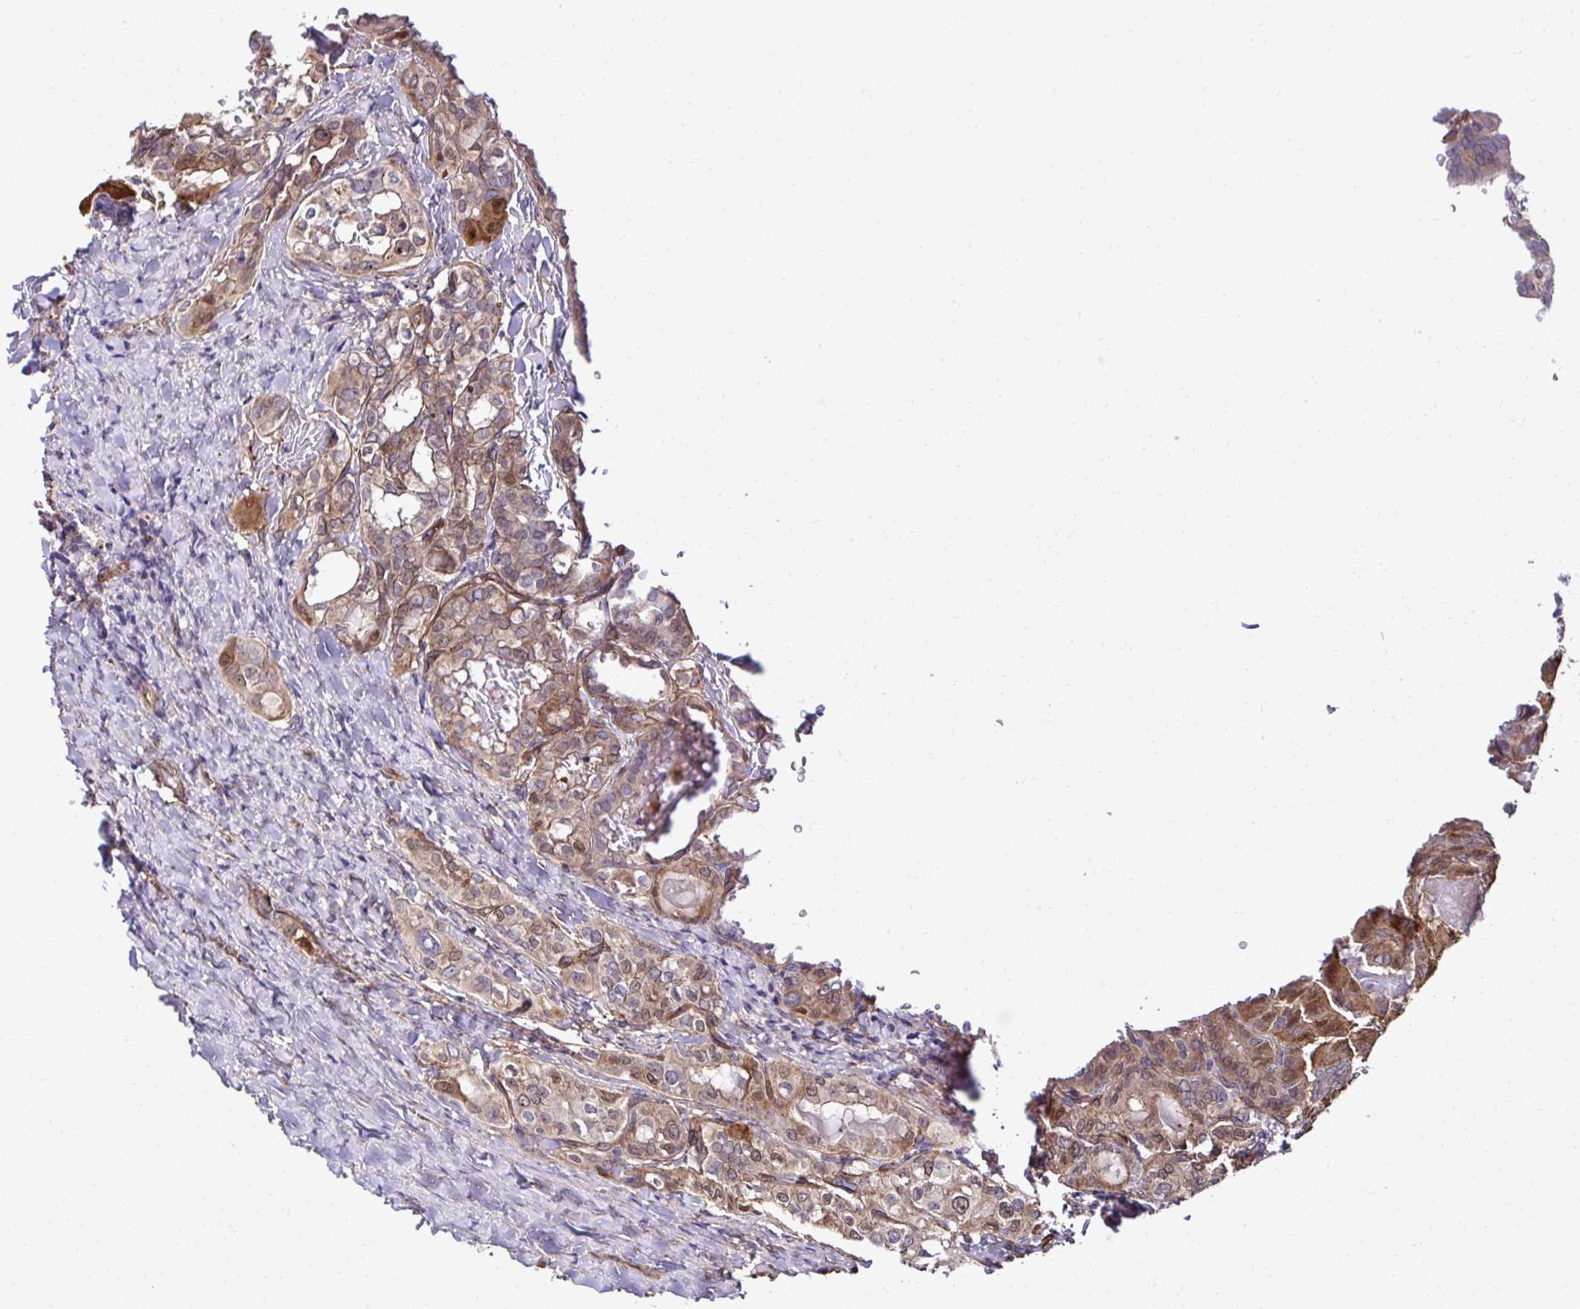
{"staining": {"intensity": "moderate", "quantity": ">75%", "location": "cytoplasmic/membranous"}, "tissue": "thyroid cancer", "cell_type": "Tumor cells", "image_type": "cancer", "snomed": [{"axis": "morphology", "description": "Papillary adenocarcinoma, NOS"}, {"axis": "topography", "description": "Thyroid gland"}], "caption": "The immunohistochemical stain highlights moderate cytoplasmic/membranous staining in tumor cells of thyroid cancer (papillary adenocarcinoma) tissue.", "gene": "TRIM52", "patient": {"sex": "female", "age": 46}}